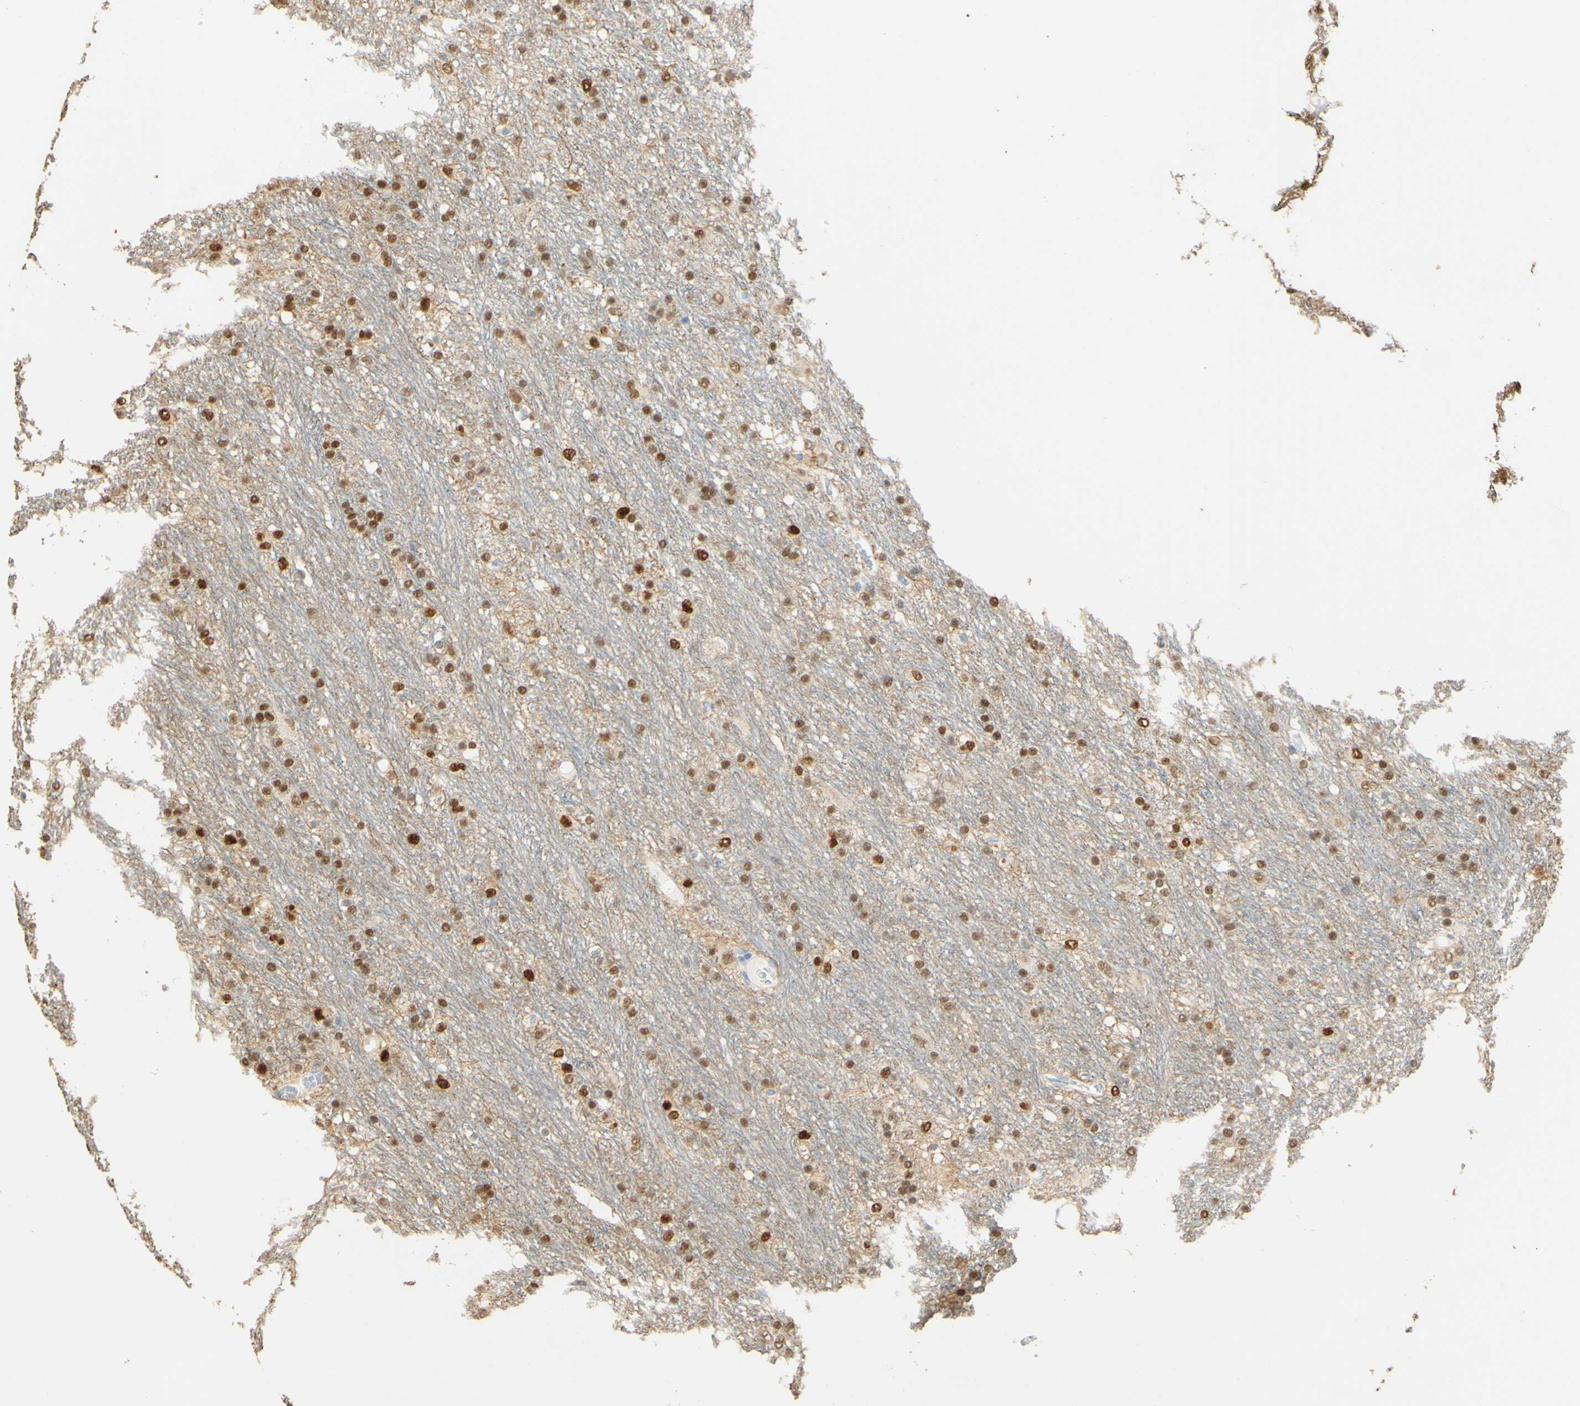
{"staining": {"intensity": "strong", "quantity": ">75%", "location": "nuclear"}, "tissue": "glioma", "cell_type": "Tumor cells", "image_type": "cancer", "snomed": [{"axis": "morphology", "description": "Glioma, malignant, Low grade"}, {"axis": "topography", "description": "Brain"}], "caption": "Brown immunohistochemical staining in human glioma demonstrates strong nuclear positivity in approximately >75% of tumor cells. The protein is shown in brown color, while the nuclei are stained blue.", "gene": "MAP3K4", "patient": {"sex": "male", "age": 77}}